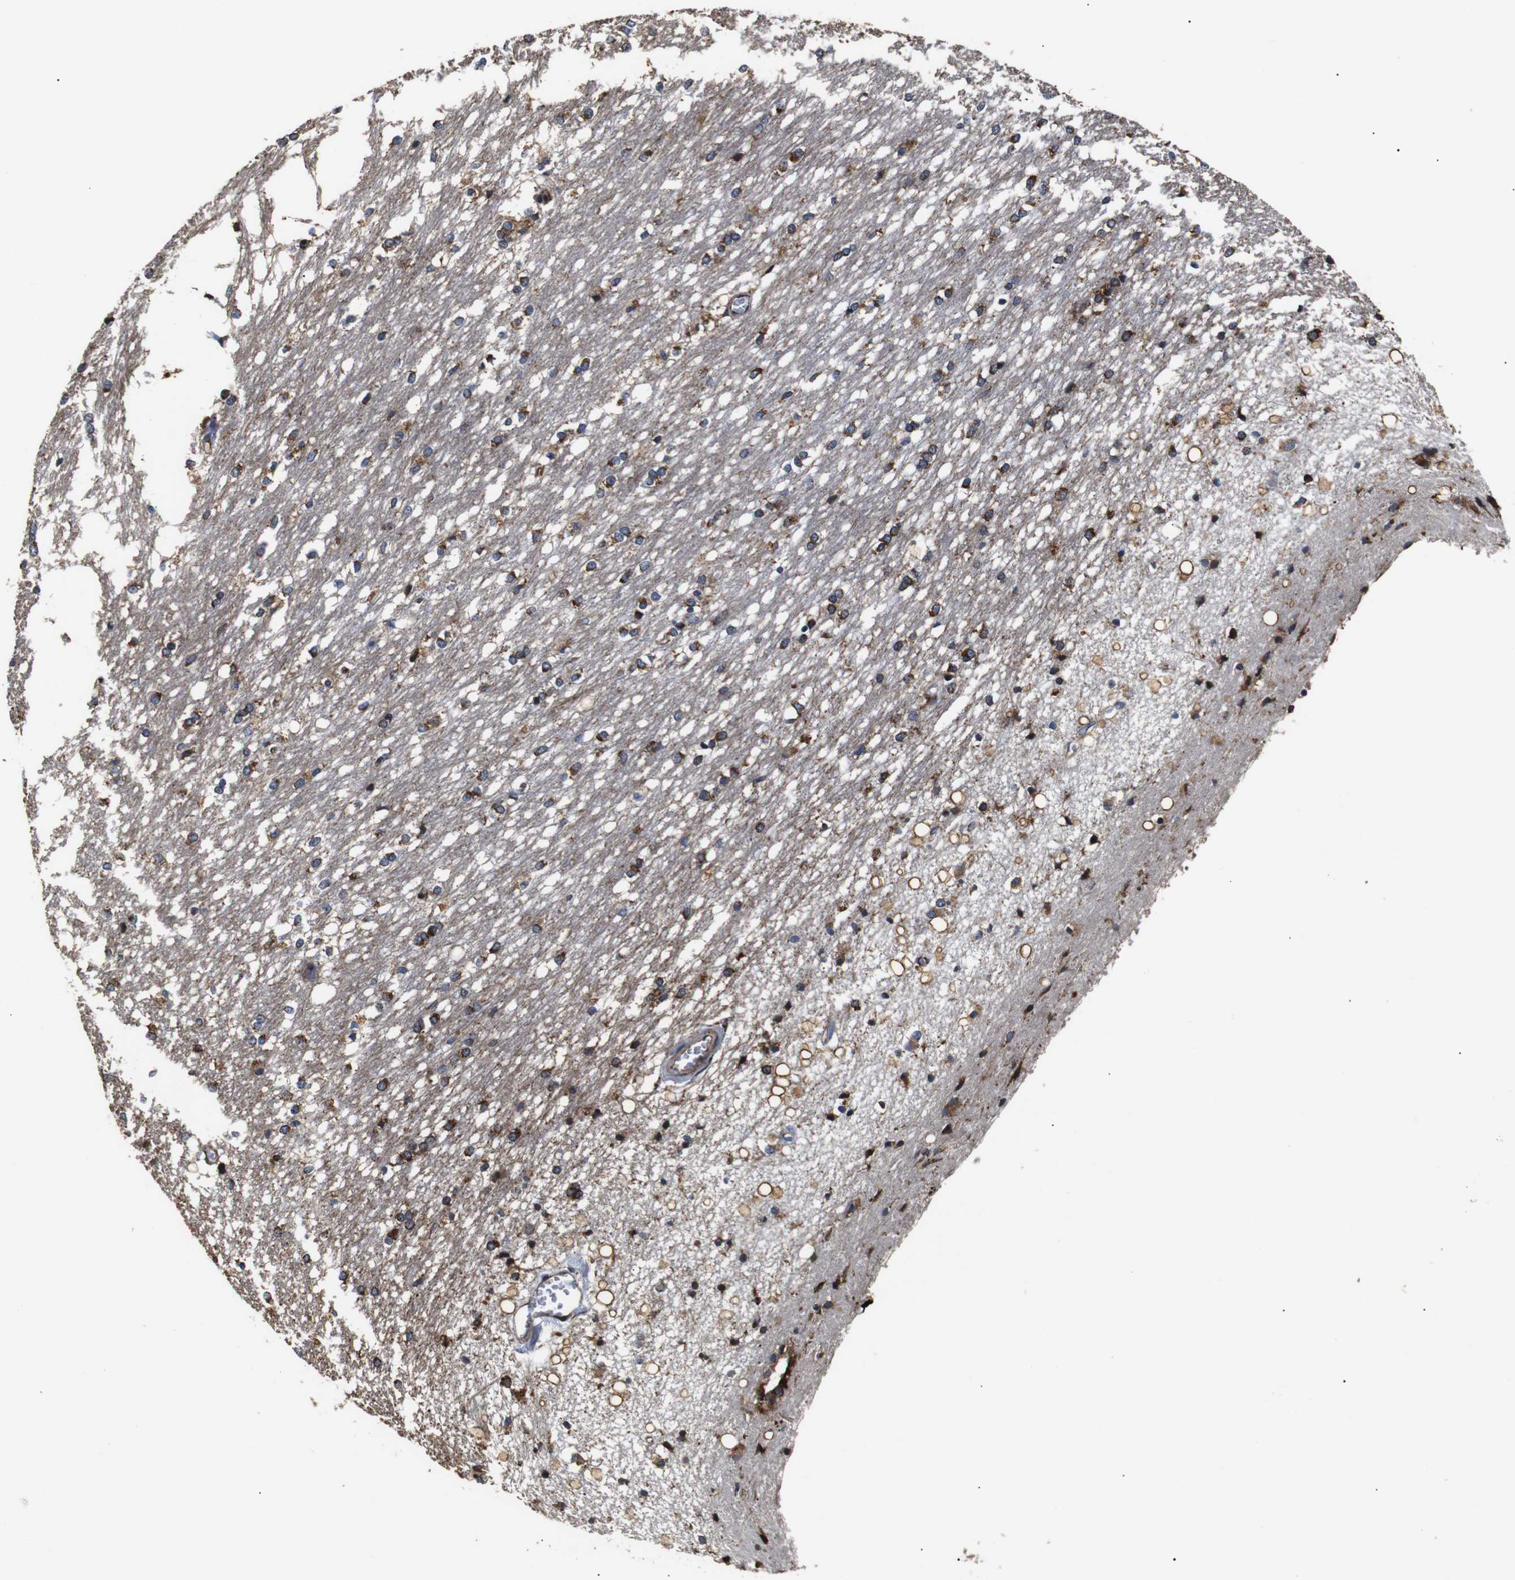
{"staining": {"intensity": "moderate", "quantity": ">75%", "location": "cytoplasmic/membranous"}, "tissue": "caudate", "cell_type": "Glial cells", "image_type": "normal", "snomed": [{"axis": "morphology", "description": "Normal tissue, NOS"}, {"axis": "topography", "description": "Lateral ventricle wall"}], "caption": "Brown immunohistochemical staining in unremarkable human caudate displays moderate cytoplasmic/membranous expression in about >75% of glial cells.", "gene": "HHIP", "patient": {"sex": "female", "age": 19}}